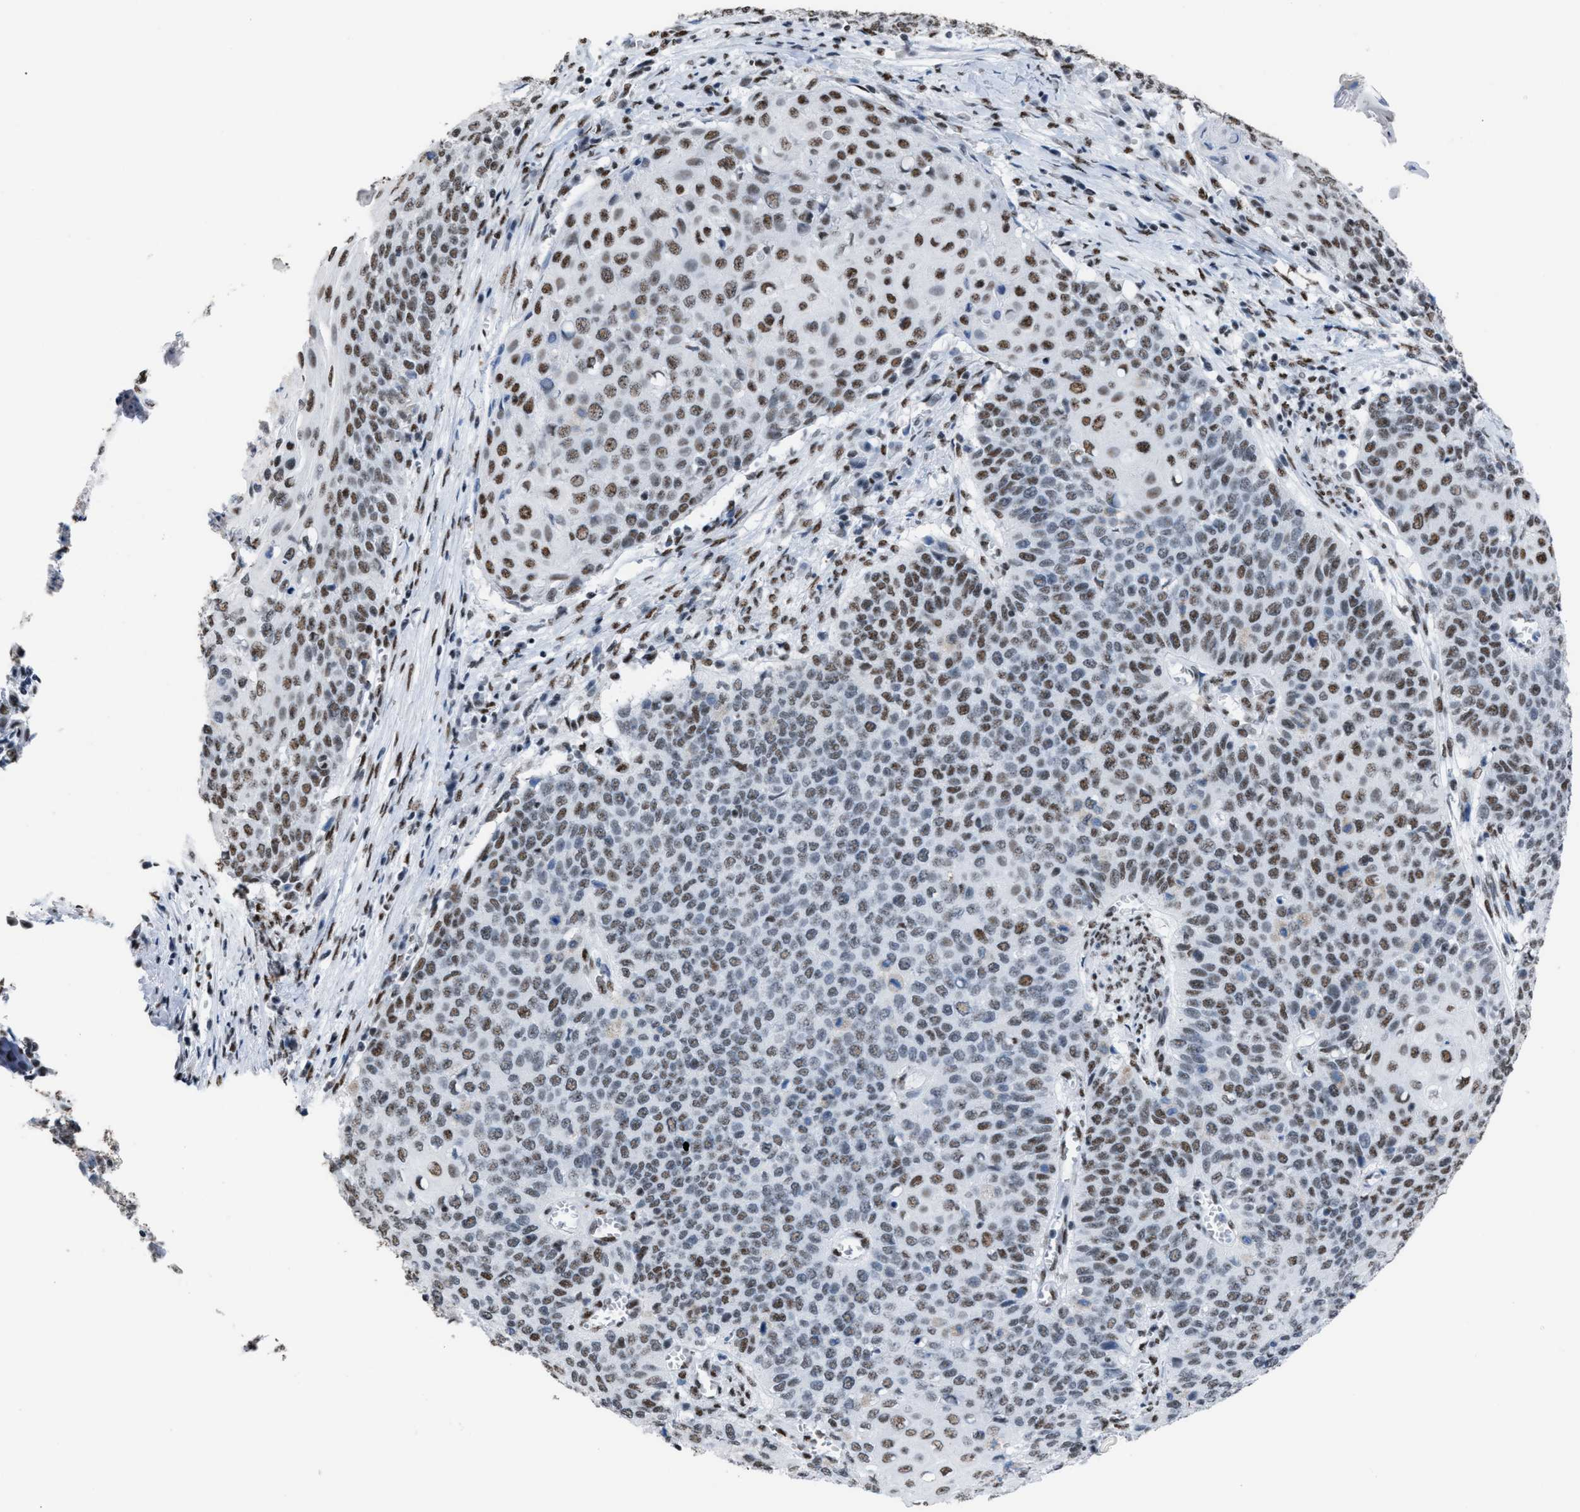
{"staining": {"intensity": "moderate", "quantity": "25%-75%", "location": "nuclear"}, "tissue": "cervical cancer", "cell_type": "Tumor cells", "image_type": "cancer", "snomed": [{"axis": "morphology", "description": "Squamous cell carcinoma, NOS"}, {"axis": "topography", "description": "Cervix"}], "caption": "Cervical cancer stained with a protein marker reveals moderate staining in tumor cells.", "gene": "CCAR2", "patient": {"sex": "female", "age": 39}}